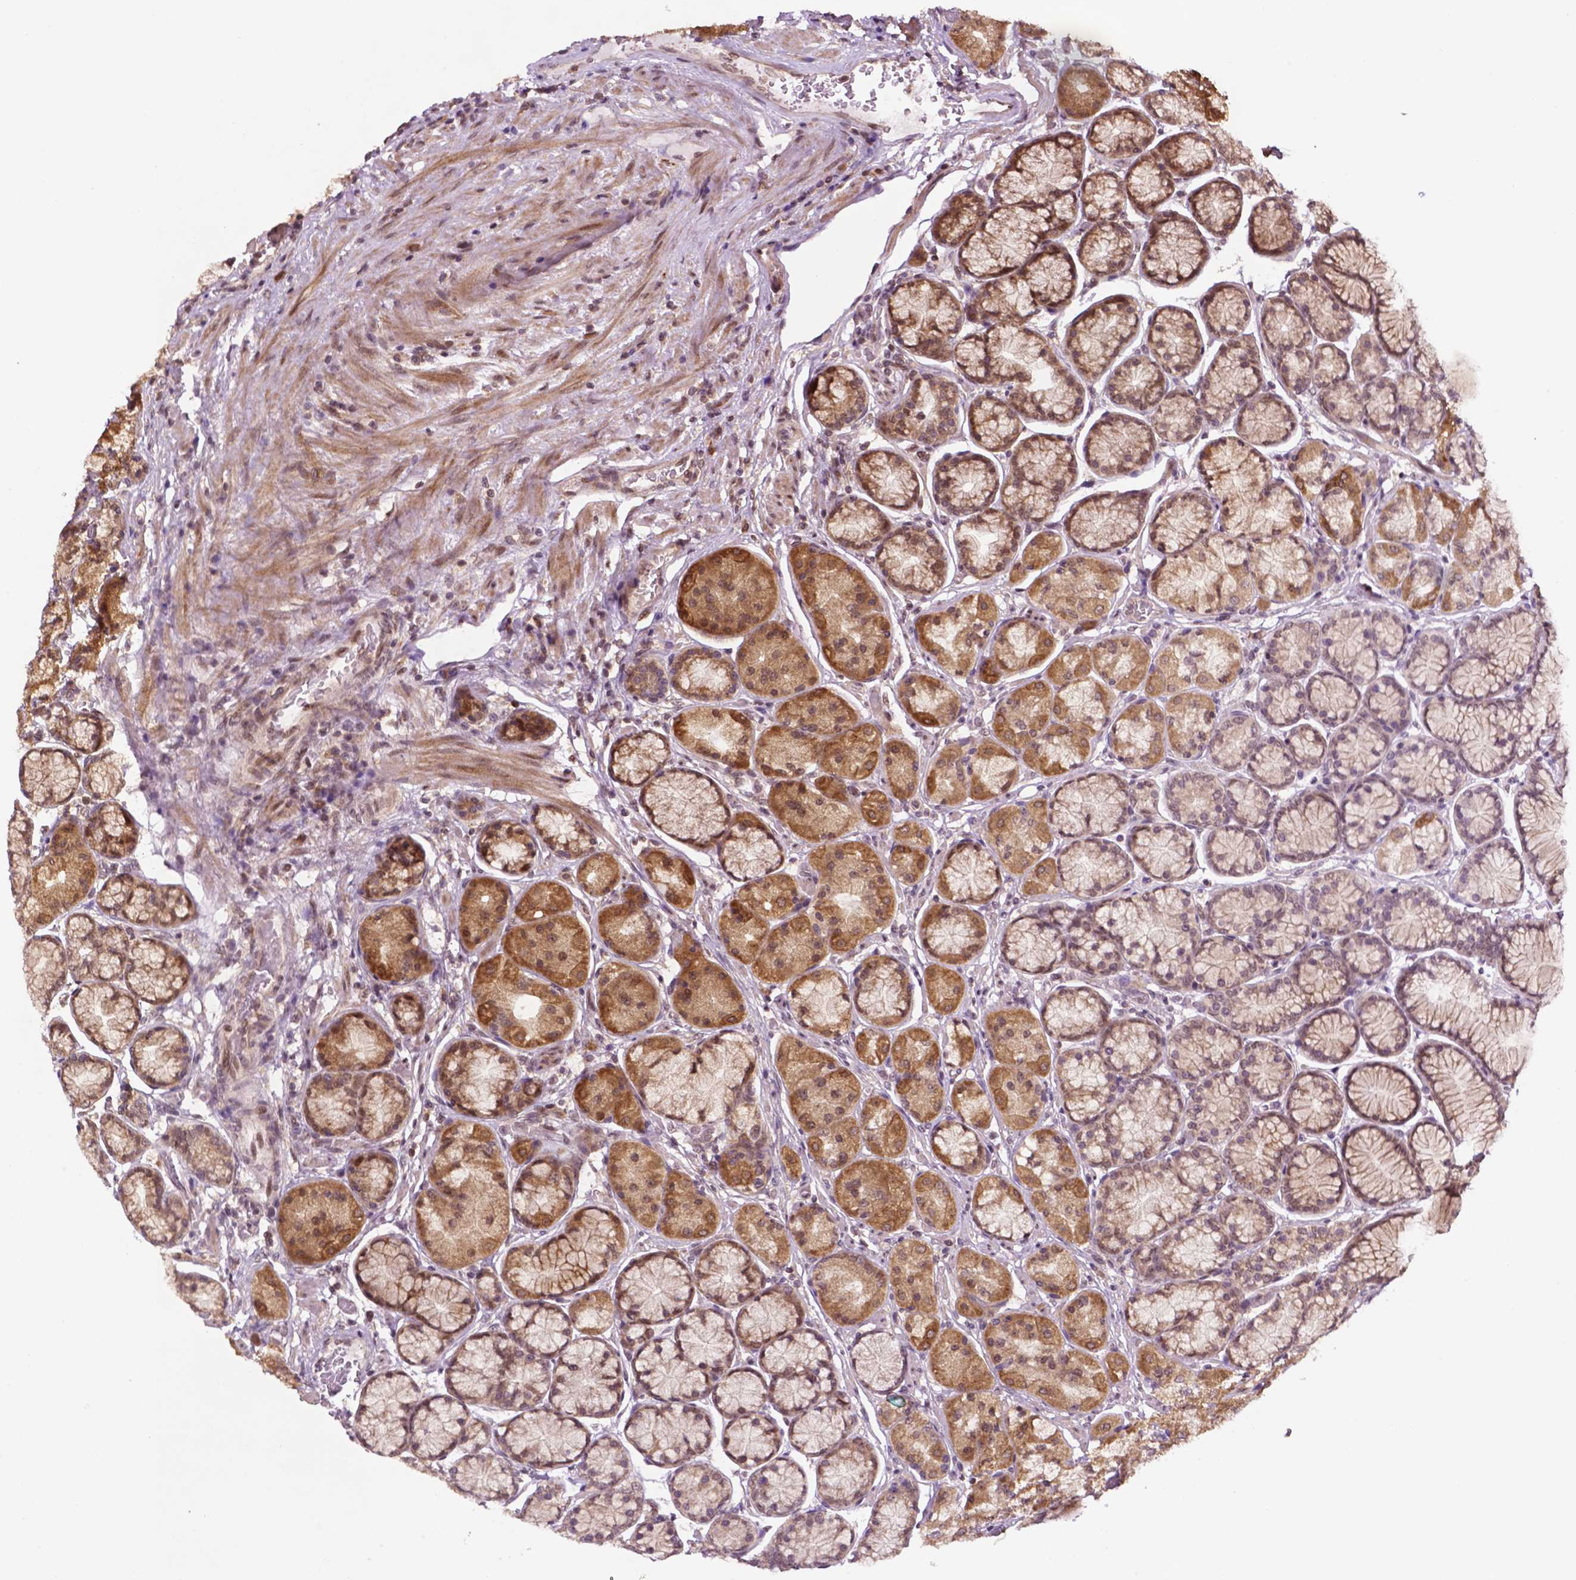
{"staining": {"intensity": "moderate", "quantity": ">75%", "location": "cytoplasmic/membranous,nuclear"}, "tissue": "stomach", "cell_type": "Glandular cells", "image_type": "normal", "snomed": [{"axis": "morphology", "description": "Normal tissue, NOS"}, {"axis": "morphology", "description": "Adenocarcinoma, NOS"}, {"axis": "morphology", "description": "Adenocarcinoma, High grade"}, {"axis": "topography", "description": "Stomach, upper"}, {"axis": "topography", "description": "Stomach"}], "caption": "The micrograph demonstrates staining of unremarkable stomach, revealing moderate cytoplasmic/membranous,nuclear protein positivity (brown color) within glandular cells.", "gene": "TMX2", "patient": {"sex": "female", "age": 65}}